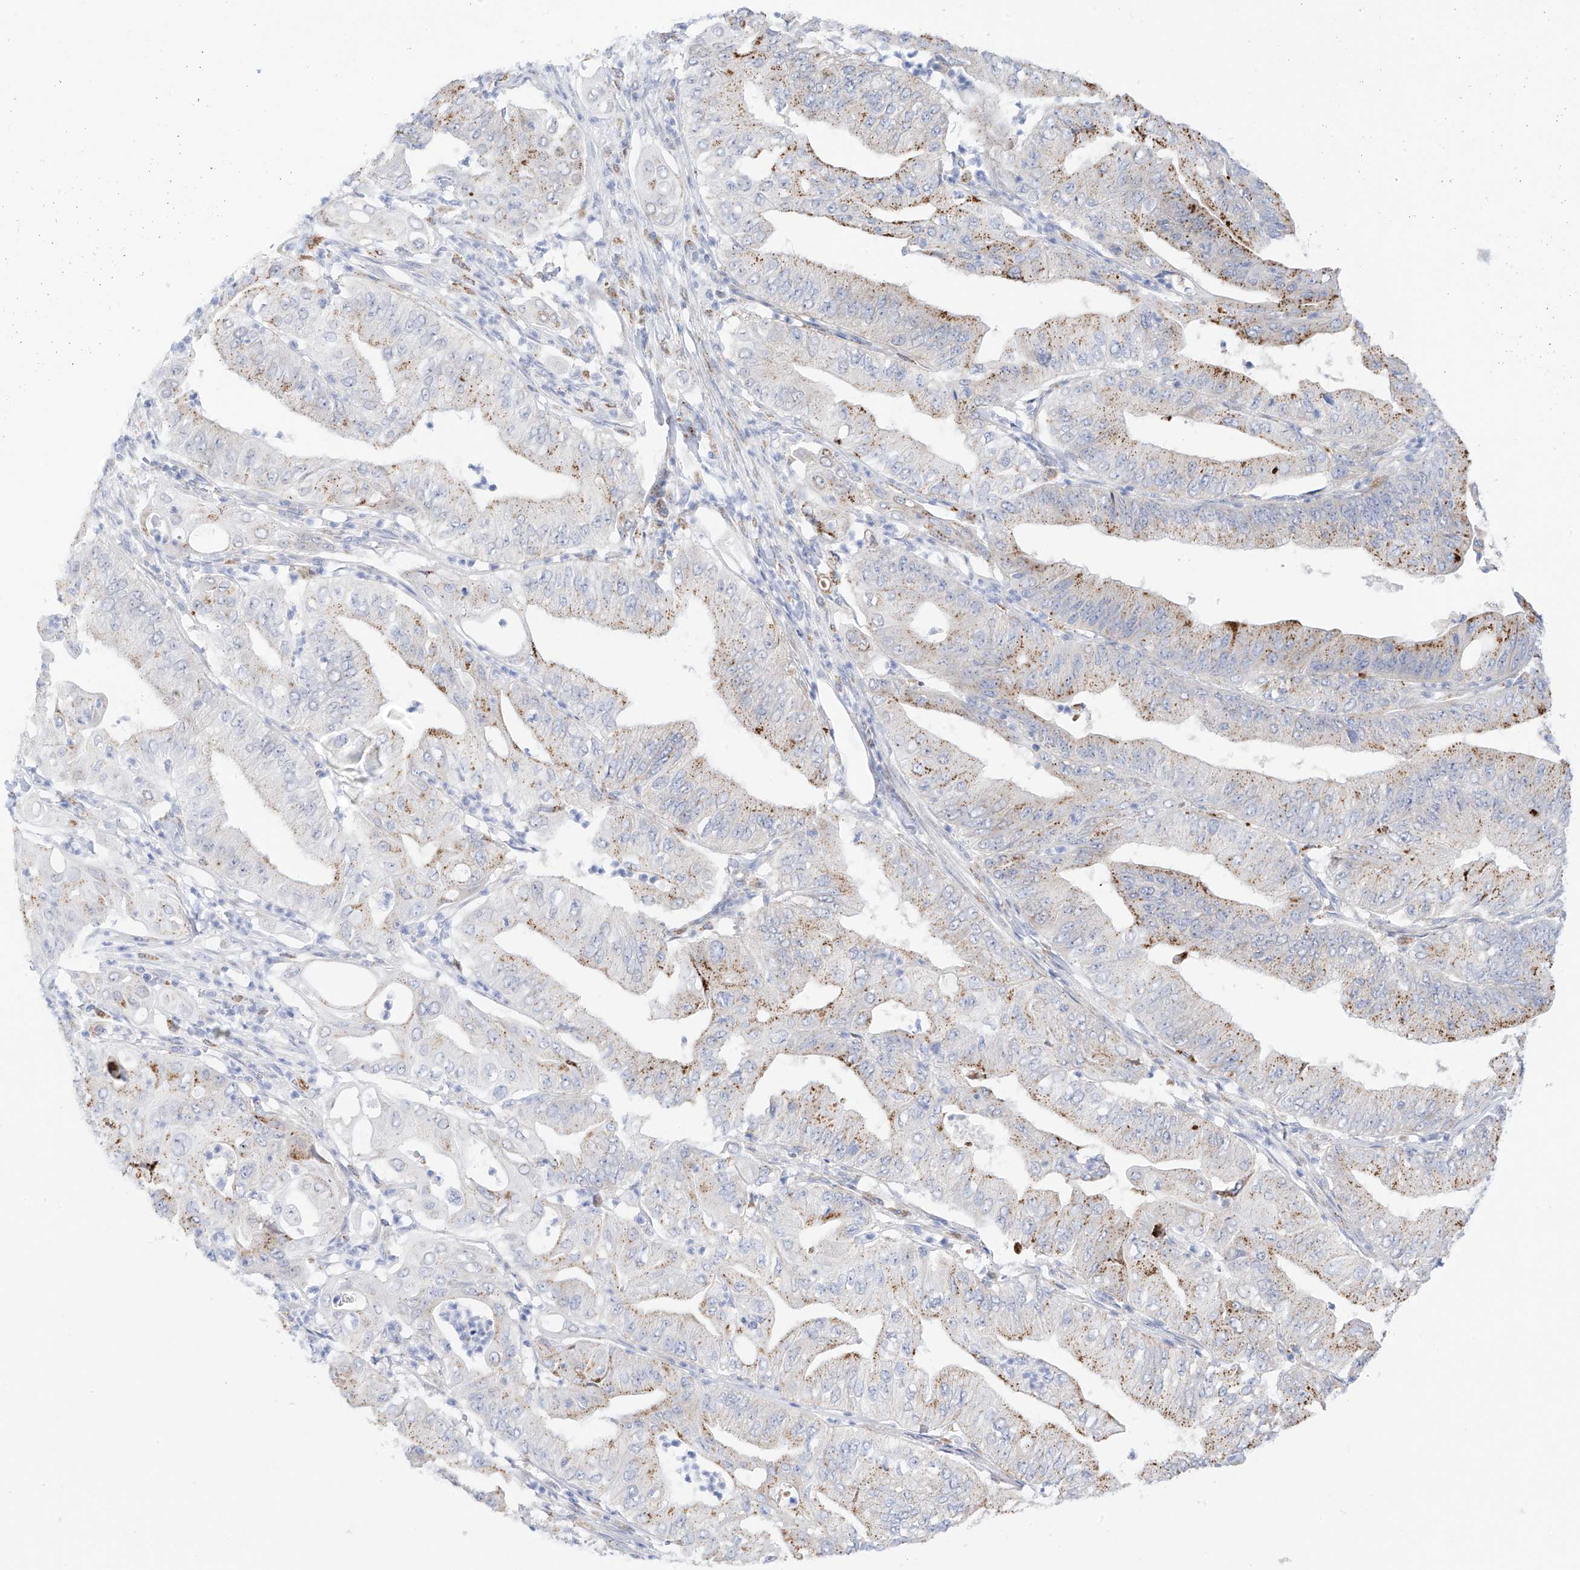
{"staining": {"intensity": "moderate", "quantity": "25%-75%", "location": "cytoplasmic/membranous"}, "tissue": "pancreatic cancer", "cell_type": "Tumor cells", "image_type": "cancer", "snomed": [{"axis": "morphology", "description": "Adenocarcinoma, NOS"}, {"axis": "topography", "description": "Pancreas"}], "caption": "This is a photomicrograph of immunohistochemistry staining of pancreatic adenocarcinoma, which shows moderate staining in the cytoplasmic/membranous of tumor cells.", "gene": "PSPH", "patient": {"sex": "female", "age": 77}}